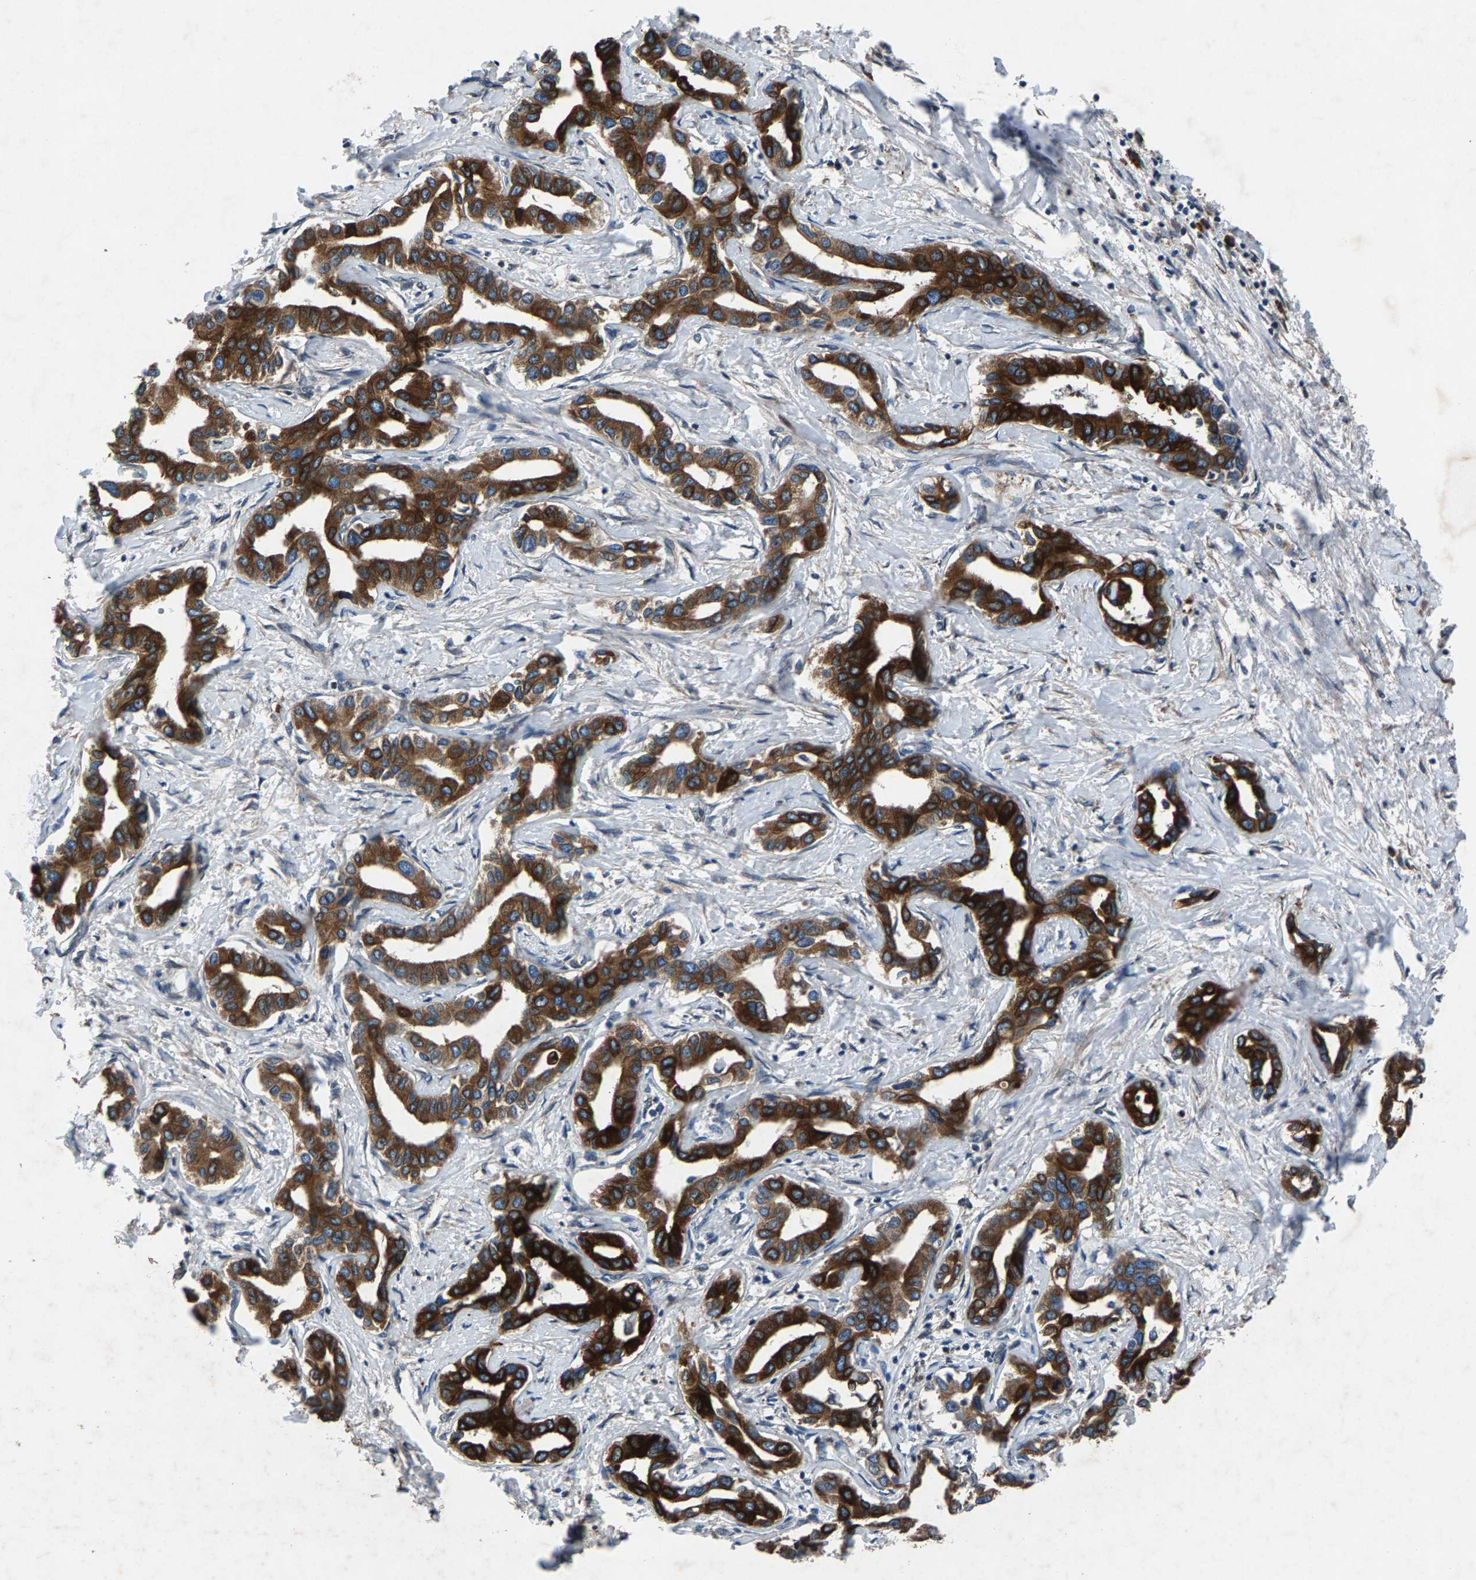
{"staining": {"intensity": "strong", "quantity": ">75%", "location": "cytoplasmic/membranous"}, "tissue": "liver cancer", "cell_type": "Tumor cells", "image_type": "cancer", "snomed": [{"axis": "morphology", "description": "Cholangiocarcinoma"}, {"axis": "topography", "description": "Liver"}], "caption": "Immunohistochemical staining of cholangiocarcinoma (liver) demonstrates strong cytoplasmic/membranous protein staining in approximately >75% of tumor cells. (Stains: DAB in brown, nuclei in blue, Microscopy: brightfield microscopy at high magnification).", "gene": "LPCAT1", "patient": {"sex": "male", "age": 59}}